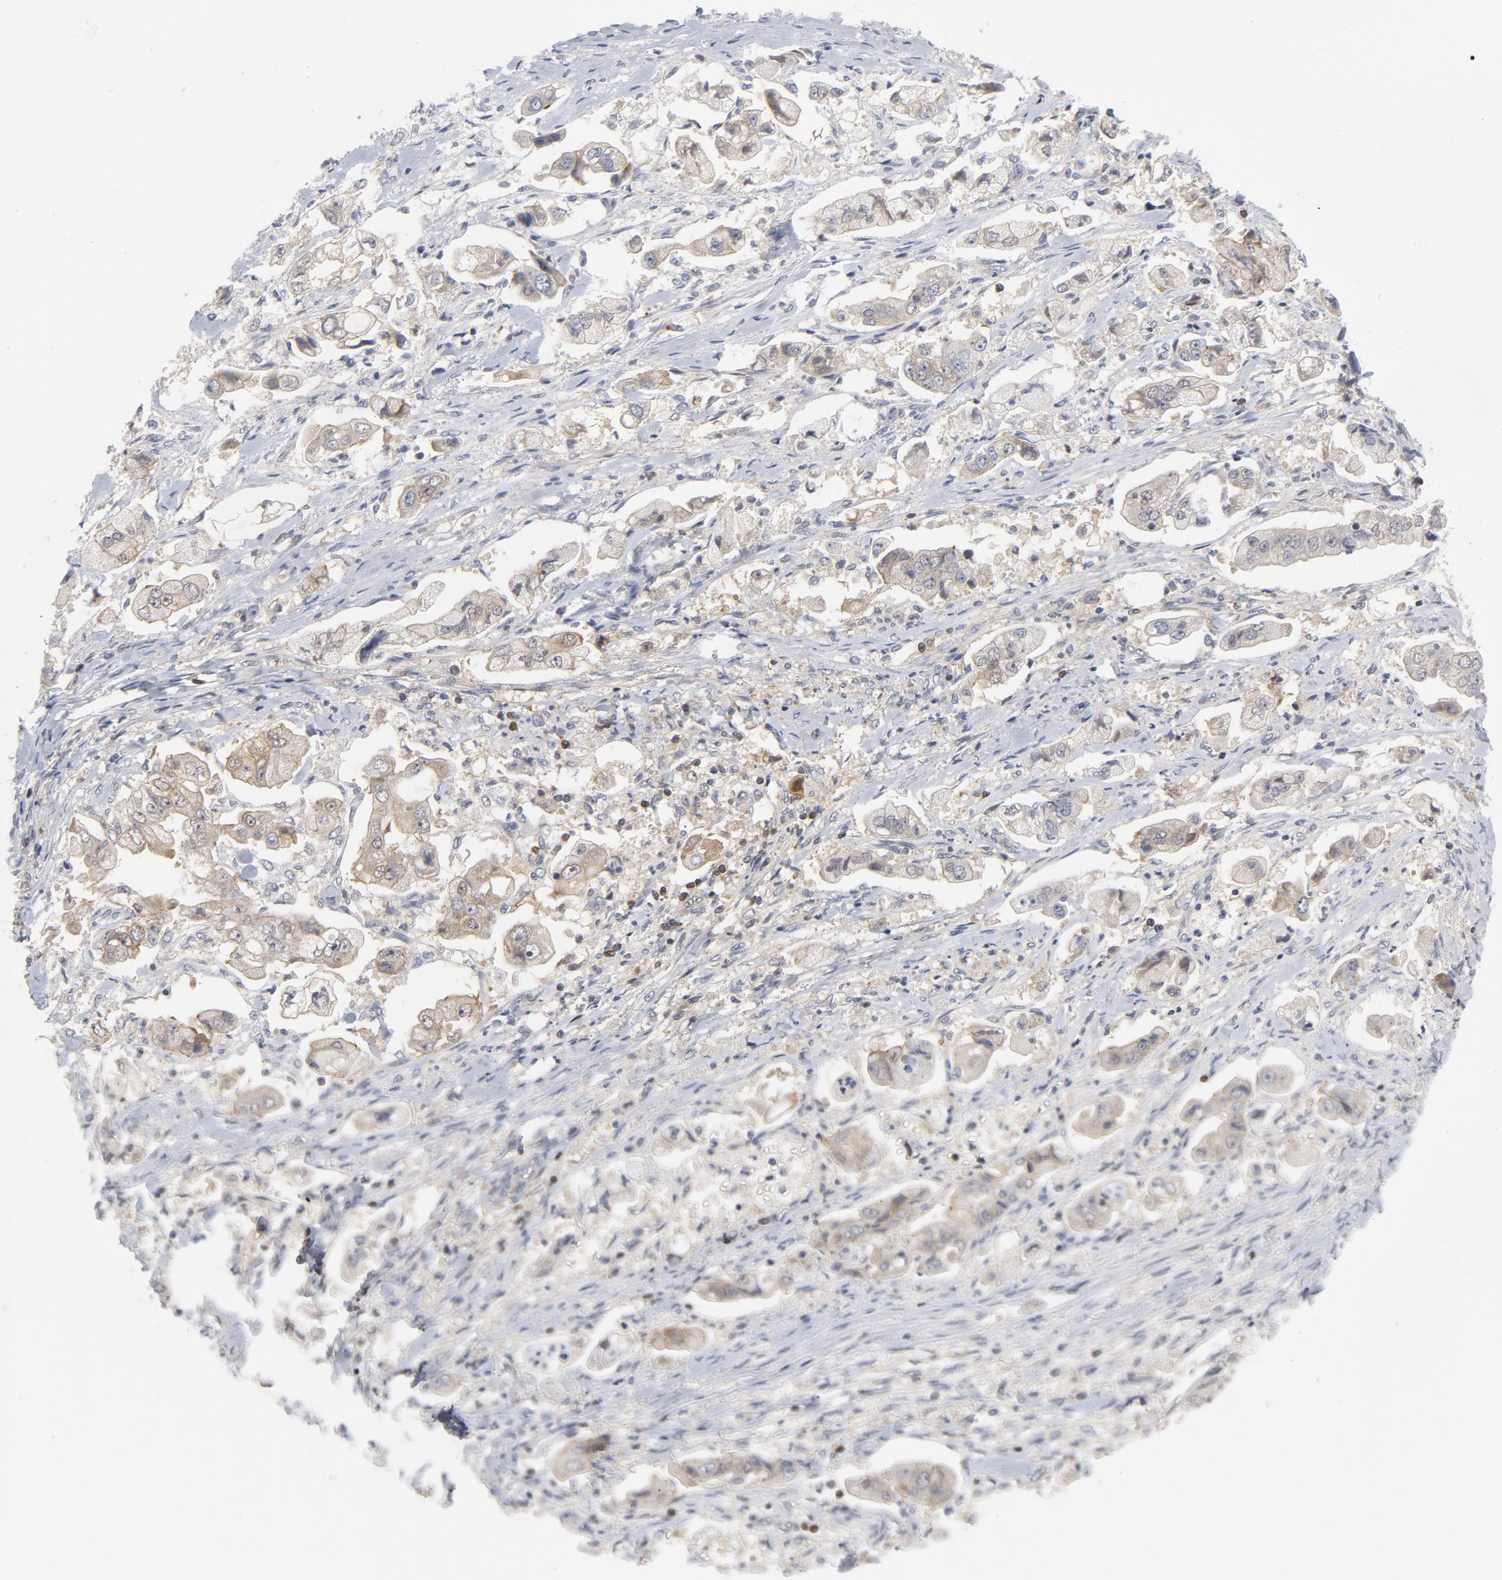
{"staining": {"intensity": "weak", "quantity": "<25%", "location": "cytoplasmic/membranous"}, "tissue": "stomach cancer", "cell_type": "Tumor cells", "image_type": "cancer", "snomed": [{"axis": "morphology", "description": "Adenocarcinoma, NOS"}, {"axis": "topography", "description": "Stomach"}], "caption": "There is no significant staining in tumor cells of stomach cancer (adenocarcinoma).", "gene": "TRADD", "patient": {"sex": "male", "age": 62}}